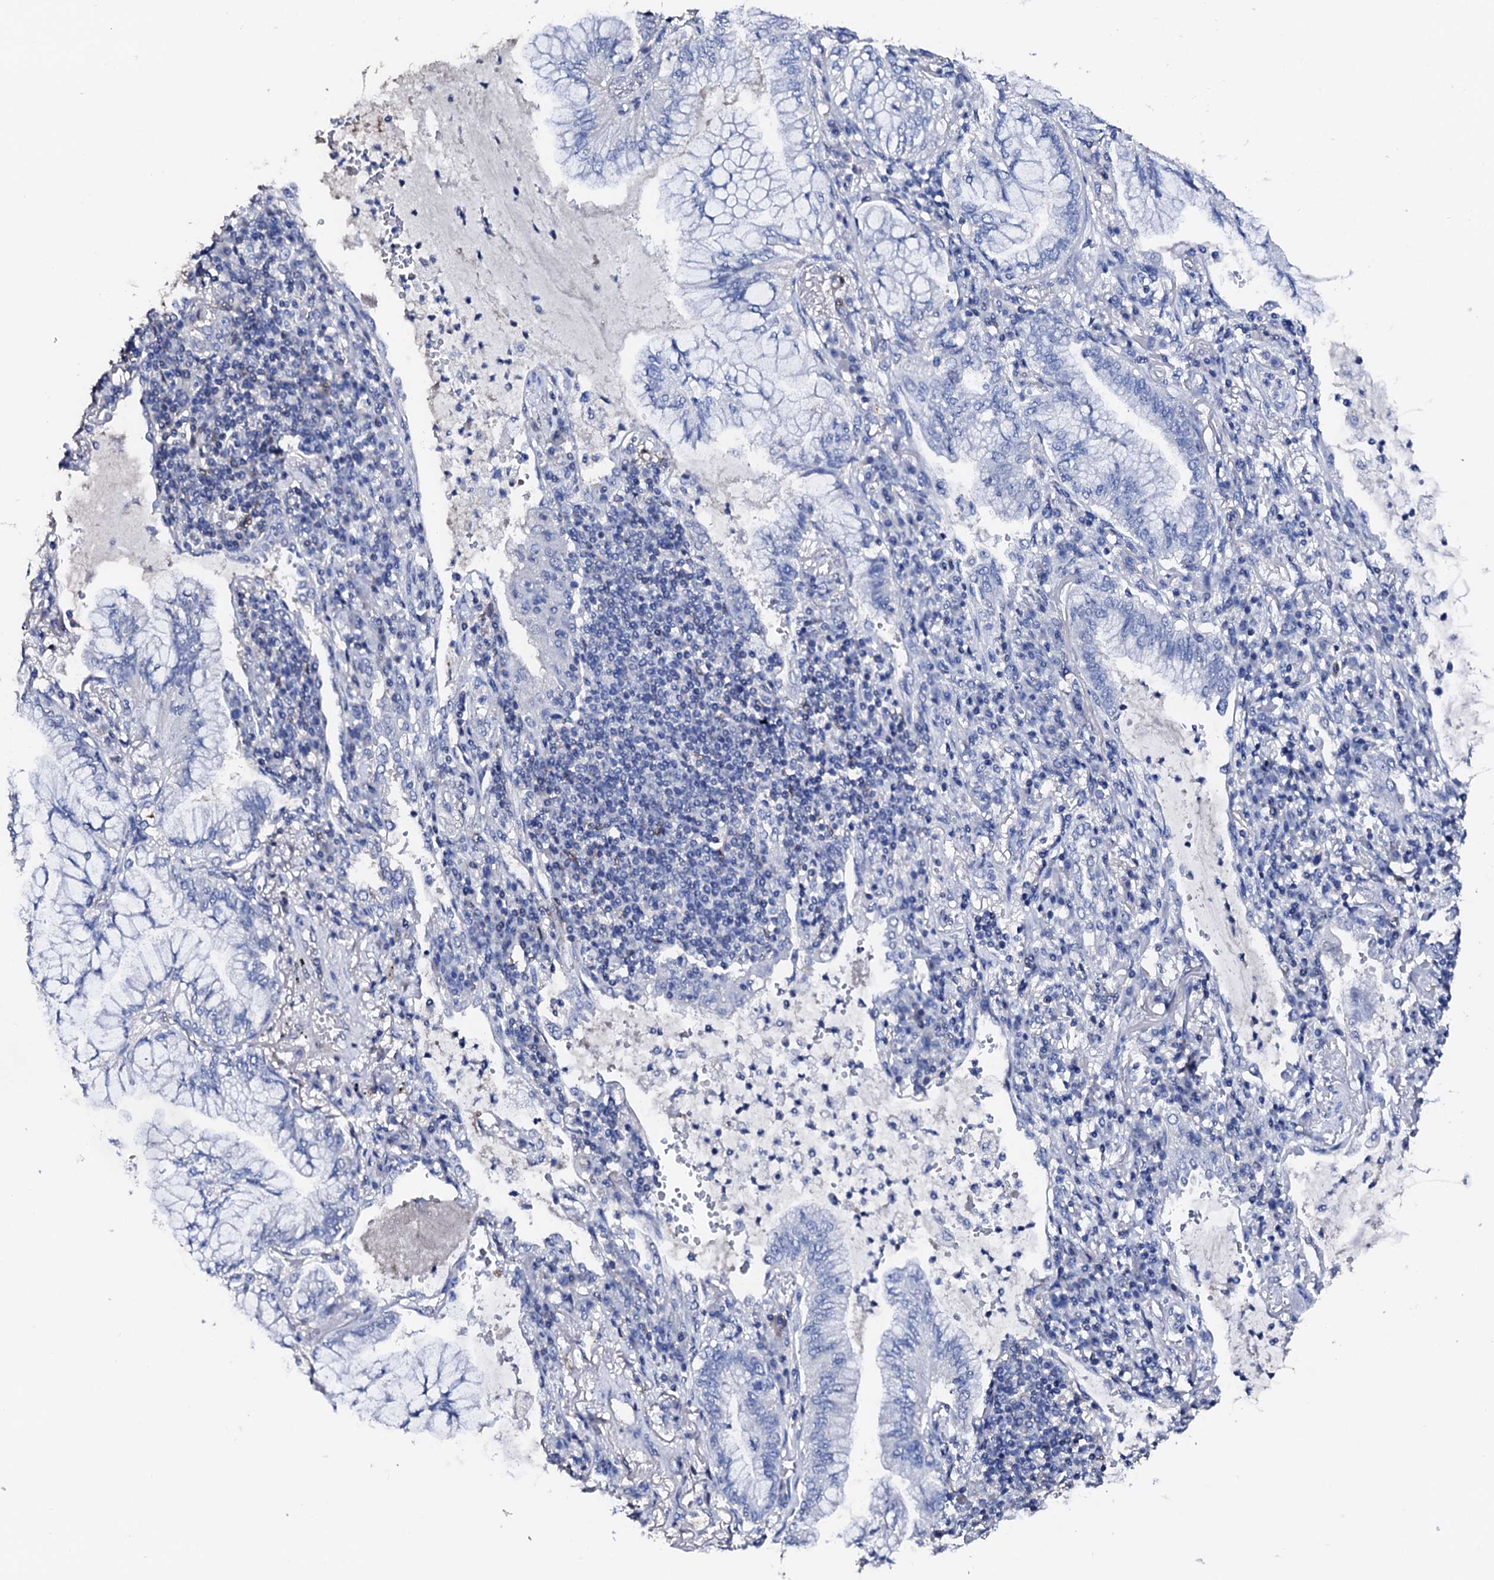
{"staining": {"intensity": "negative", "quantity": "none", "location": "none"}, "tissue": "lung cancer", "cell_type": "Tumor cells", "image_type": "cancer", "snomed": [{"axis": "morphology", "description": "Adenocarcinoma, NOS"}, {"axis": "topography", "description": "Lung"}], "caption": "DAB (3,3'-diaminobenzidine) immunohistochemical staining of human adenocarcinoma (lung) reveals no significant expression in tumor cells.", "gene": "NRIP2", "patient": {"sex": "female", "age": 70}}